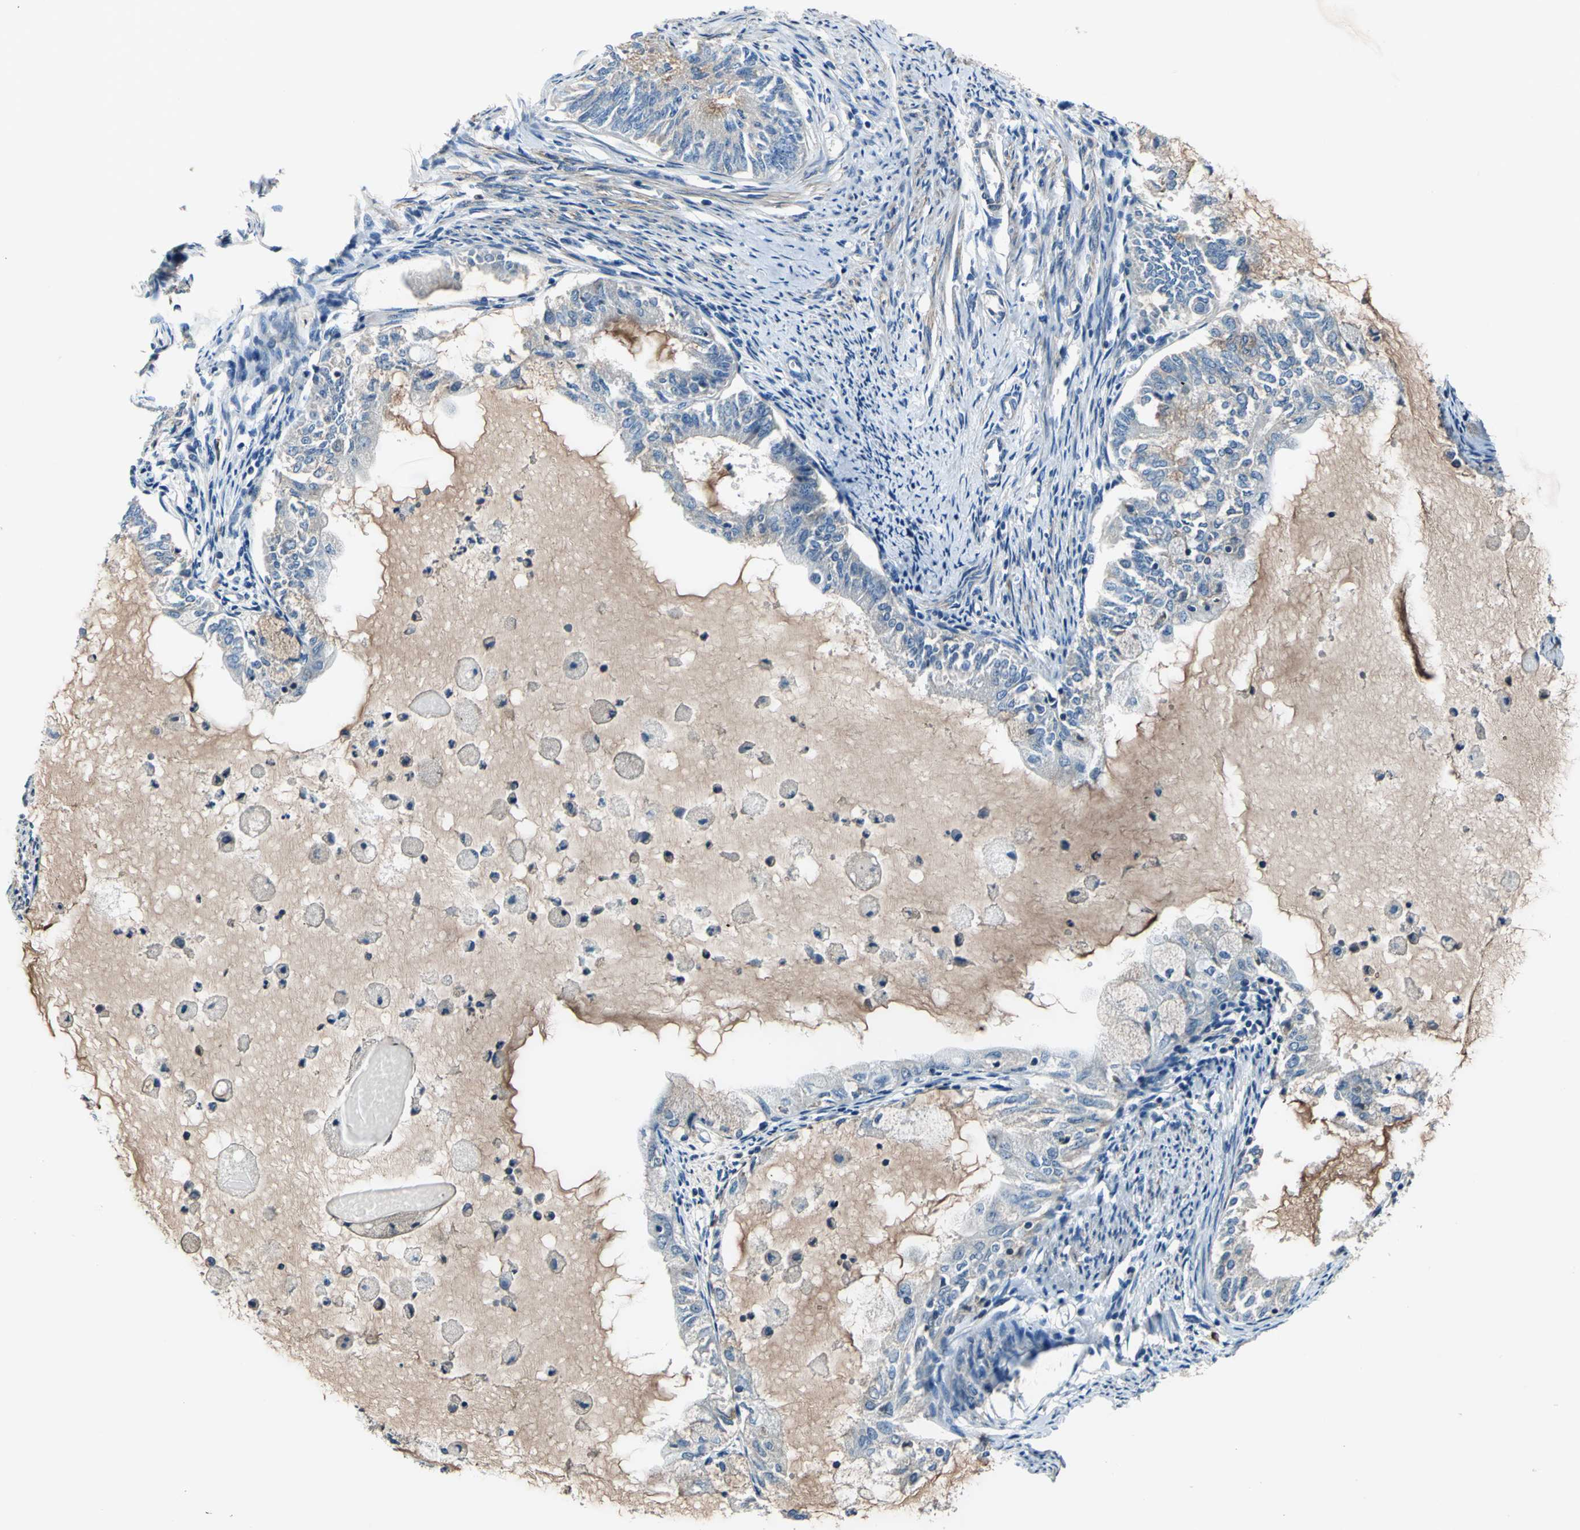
{"staining": {"intensity": "weak", "quantity": "25%-75%", "location": "cytoplasmic/membranous"}, "tissue": "endometrial cancer", "cell_type": "Tumor cells", "image_type": "cancer", "snomed": [{"axis": "morphology", "description": "Adenocarcinoma, NOS"}, {"axis": "topography", "description": "Endometrium"}], "caption": "Protein expression analysis of human endometrial adenocarcinoma reveals weak cytoplasmic/membranous expression in approximately 25%-75% of tumor cells.", "gene": "DDX3Y", "patient": {"sex": "female", "age": 86}}